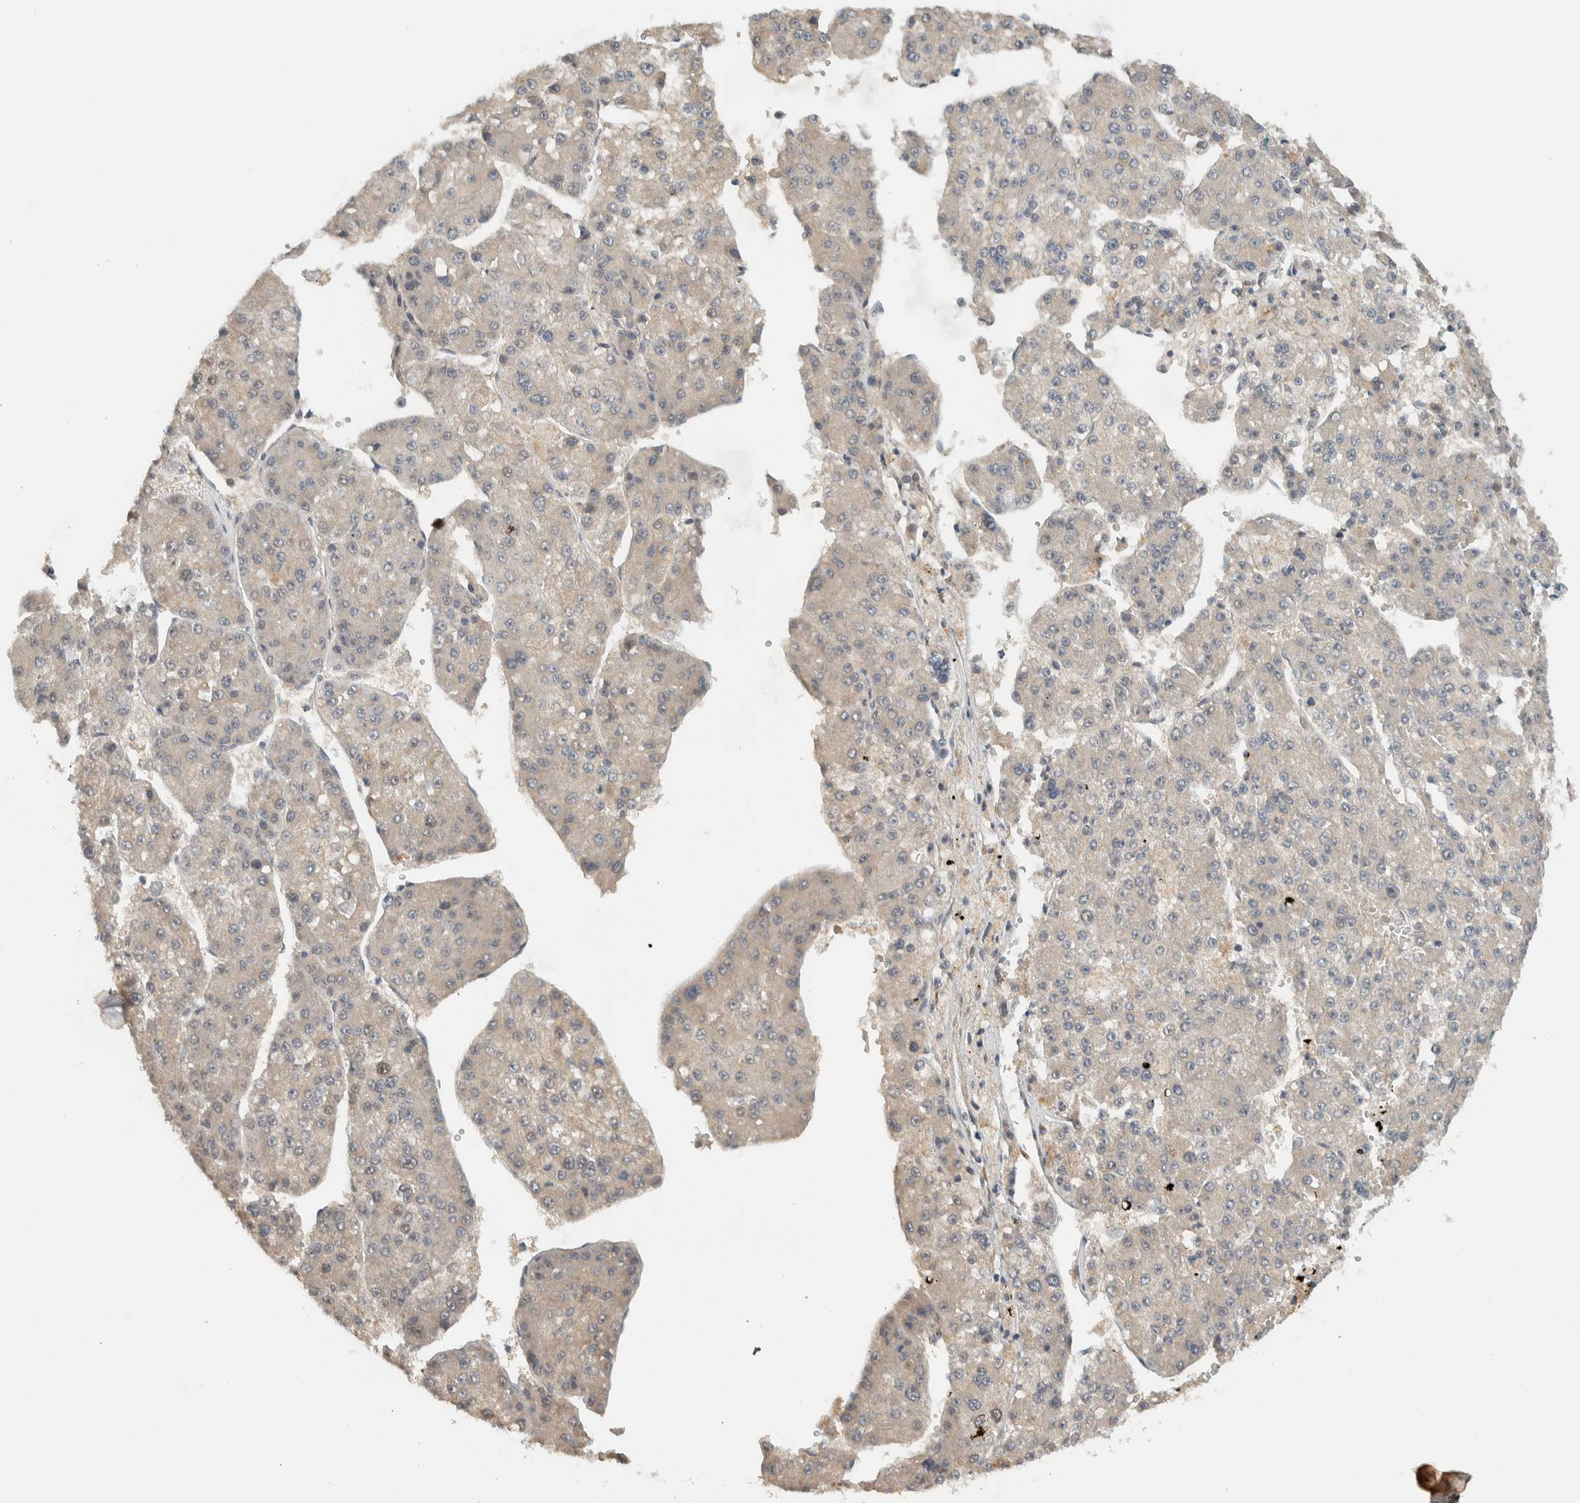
{"staining": {"intensity": "weak", "quantity": ">75%", "location": "cytoplasmic/membranous"}, "tissue": "liver cancer", "cell_type": "Tumor cells", "image_type": "cancer", "snomed": [{"axis": "morphology", "description": "Carcinoma, Hepatocellular, NOS"}, {"axis": "topography", "description": "Liver"}], "caption": "High-magnification brightfield microscopy of liver cancer (hepatocellular carcinoma) stained with DAB (3,3'-diaminobenzidine) (brown) and counterstained with hematoxylin (blue). tumor cells exhibit weak cytoplasmic/membranous staining is present in approximately>75% of cells. The staining is performed using DAB brown chromogen to label protein expression. The nuclei are counter-stained blue using hematoxylin.", "gene": "MPRIP", "patient": {"sex": "female", "age": 73}}